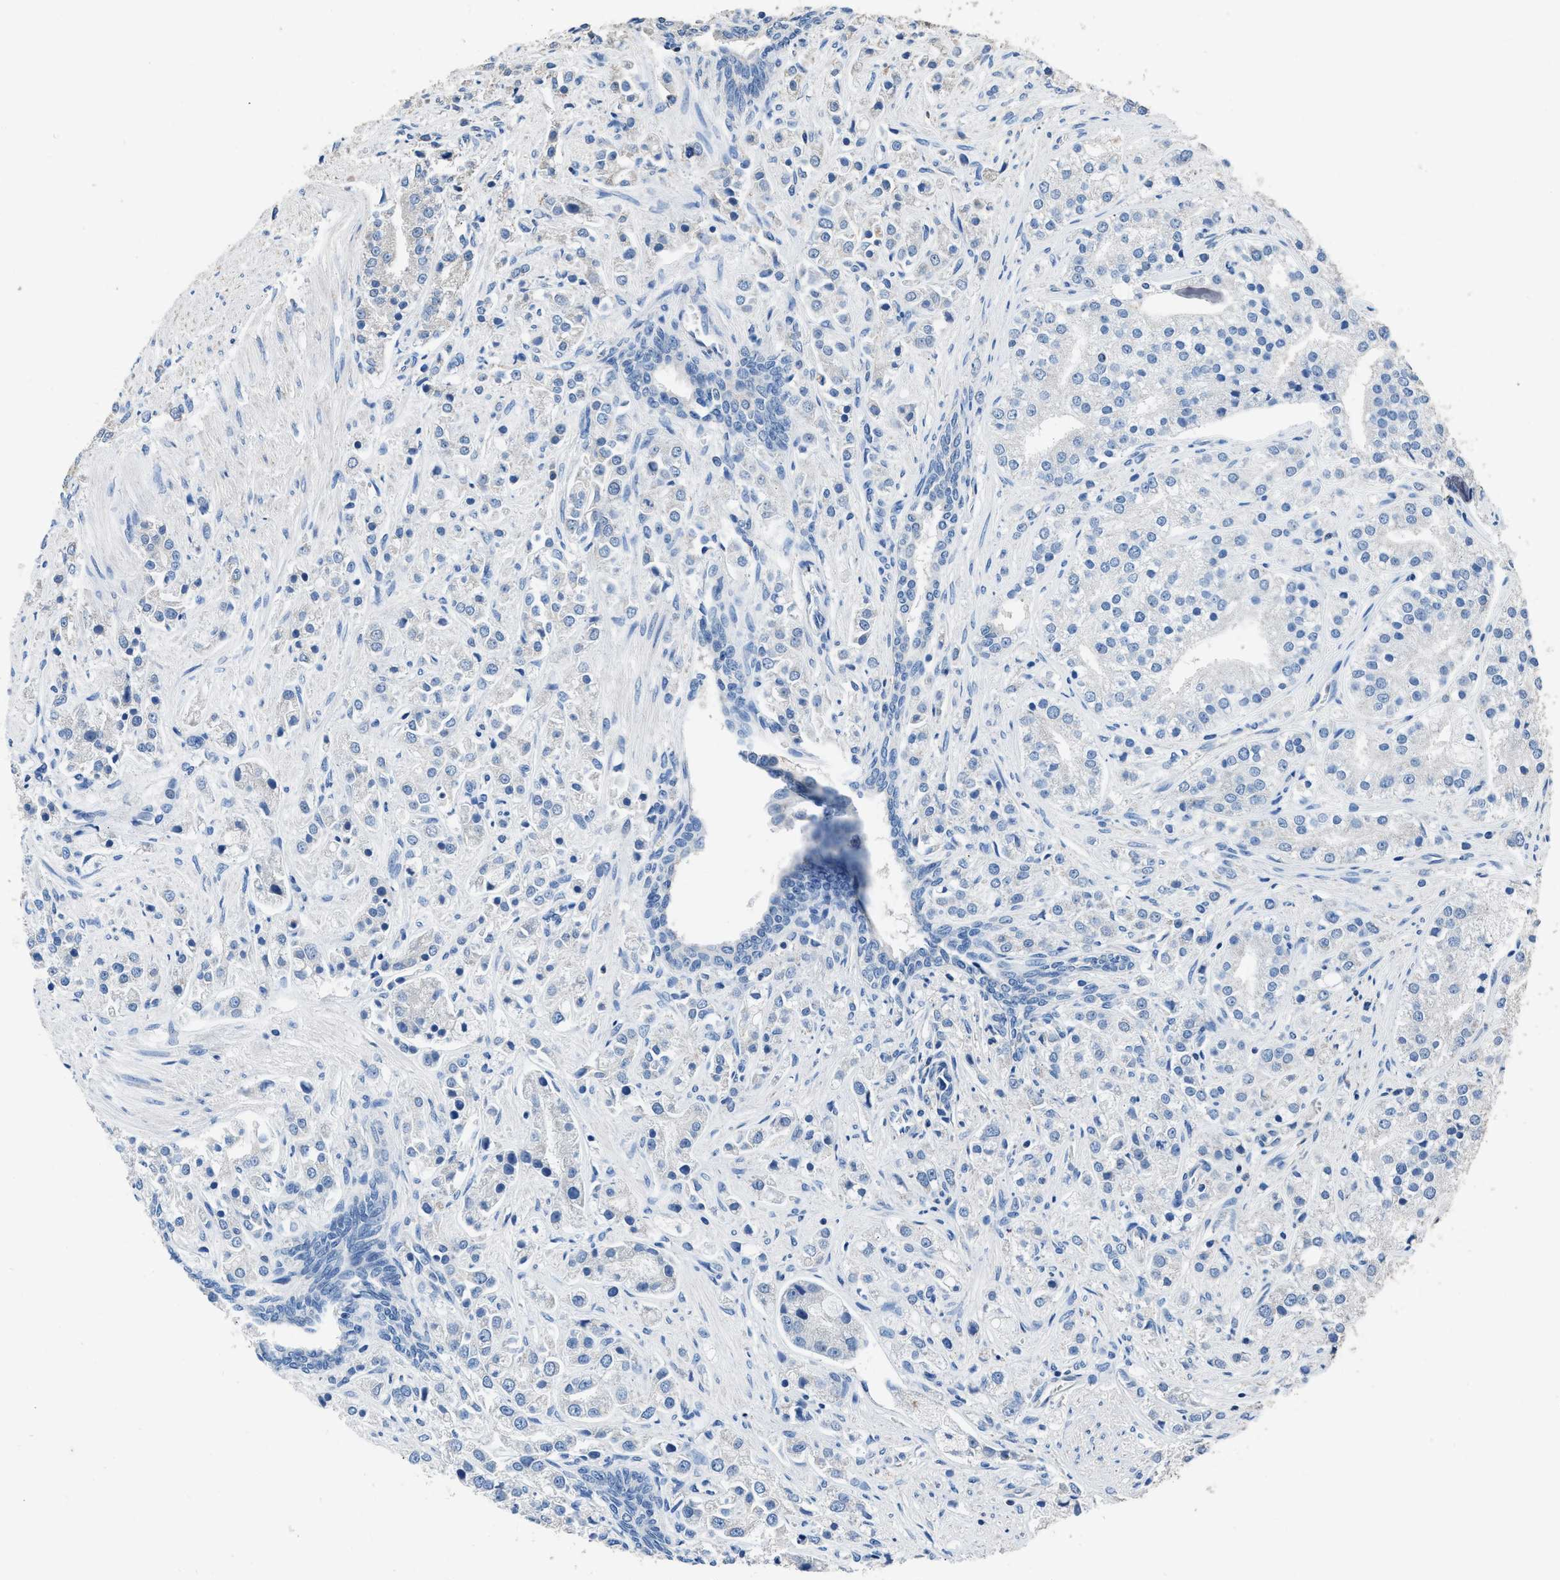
{"staining": {"intensity": "negative", "quantity": "none", "location": "none"}, "tissue": "prostate cancer", "cell_type": "Tumor cells", "image_type": "cancer", "snomed": [{"axis": "morphology", "description": "Adenocarcinoma, High grade"}, {"axis": "topography", "description": "Prostate"}], "caption": "Tumor cells are negative for protein expression in human high-grade adenocarcinoma (prostate).", "gene": "ITSN1", "patient": {"sex": "male", "age": 50}}